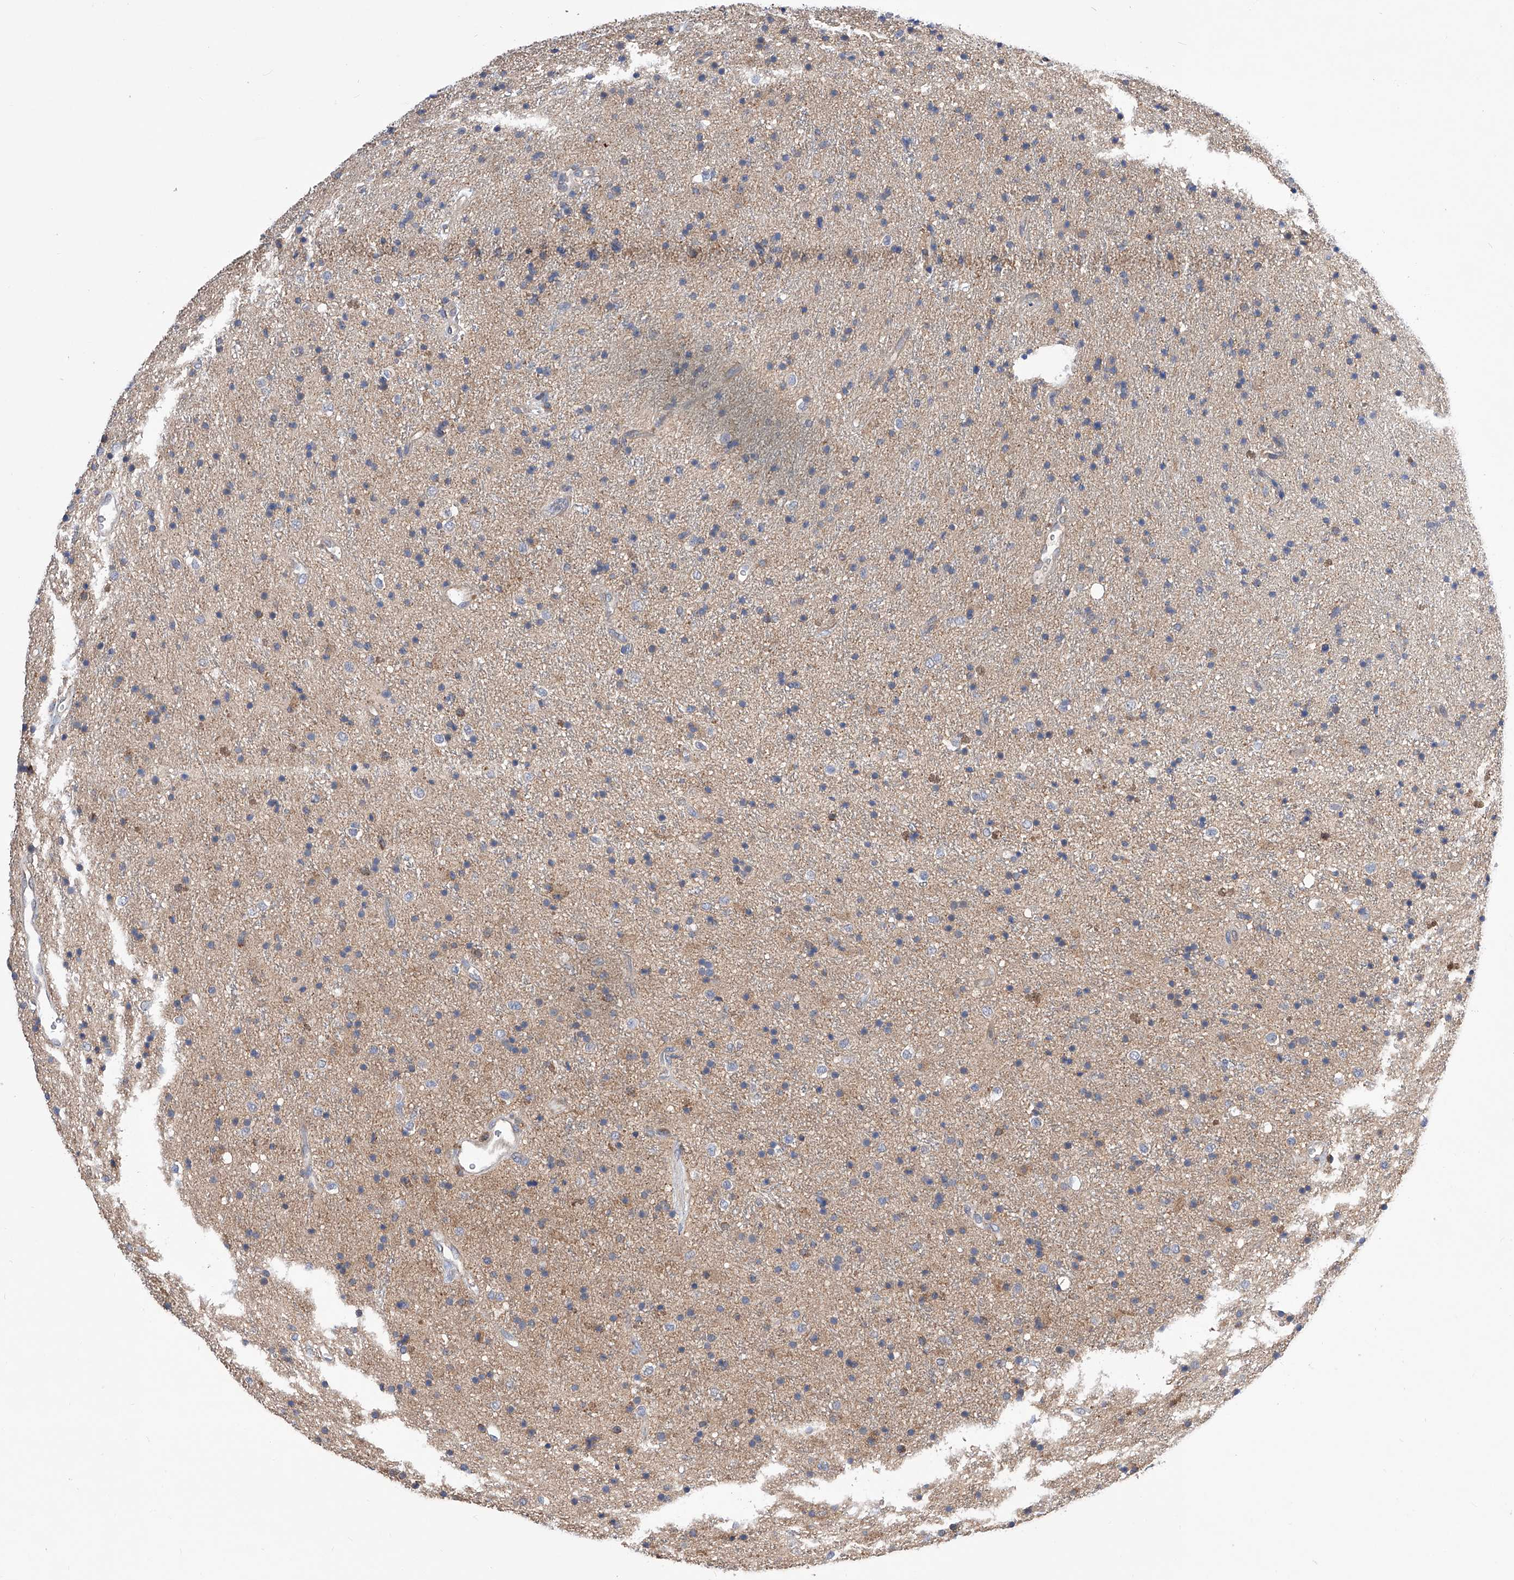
{"staining": {"intensity": "negative", "quantity": "none", "location": "none"}, "tissue": "glioma", "cell_type": "Tumor cells", "image_type": "cancer", "snomed": [{"axis": "morphology", "description": "Glioma, malignant, High grade"}, {"axis": "topography", "description": "Brain"}], "caption": "The micrograph exhibits no significant positivity in tumor cells of high-grade glioma (malignant).", "gene": "SPATA20", "patient": {"sex": "male", "age": 34}}